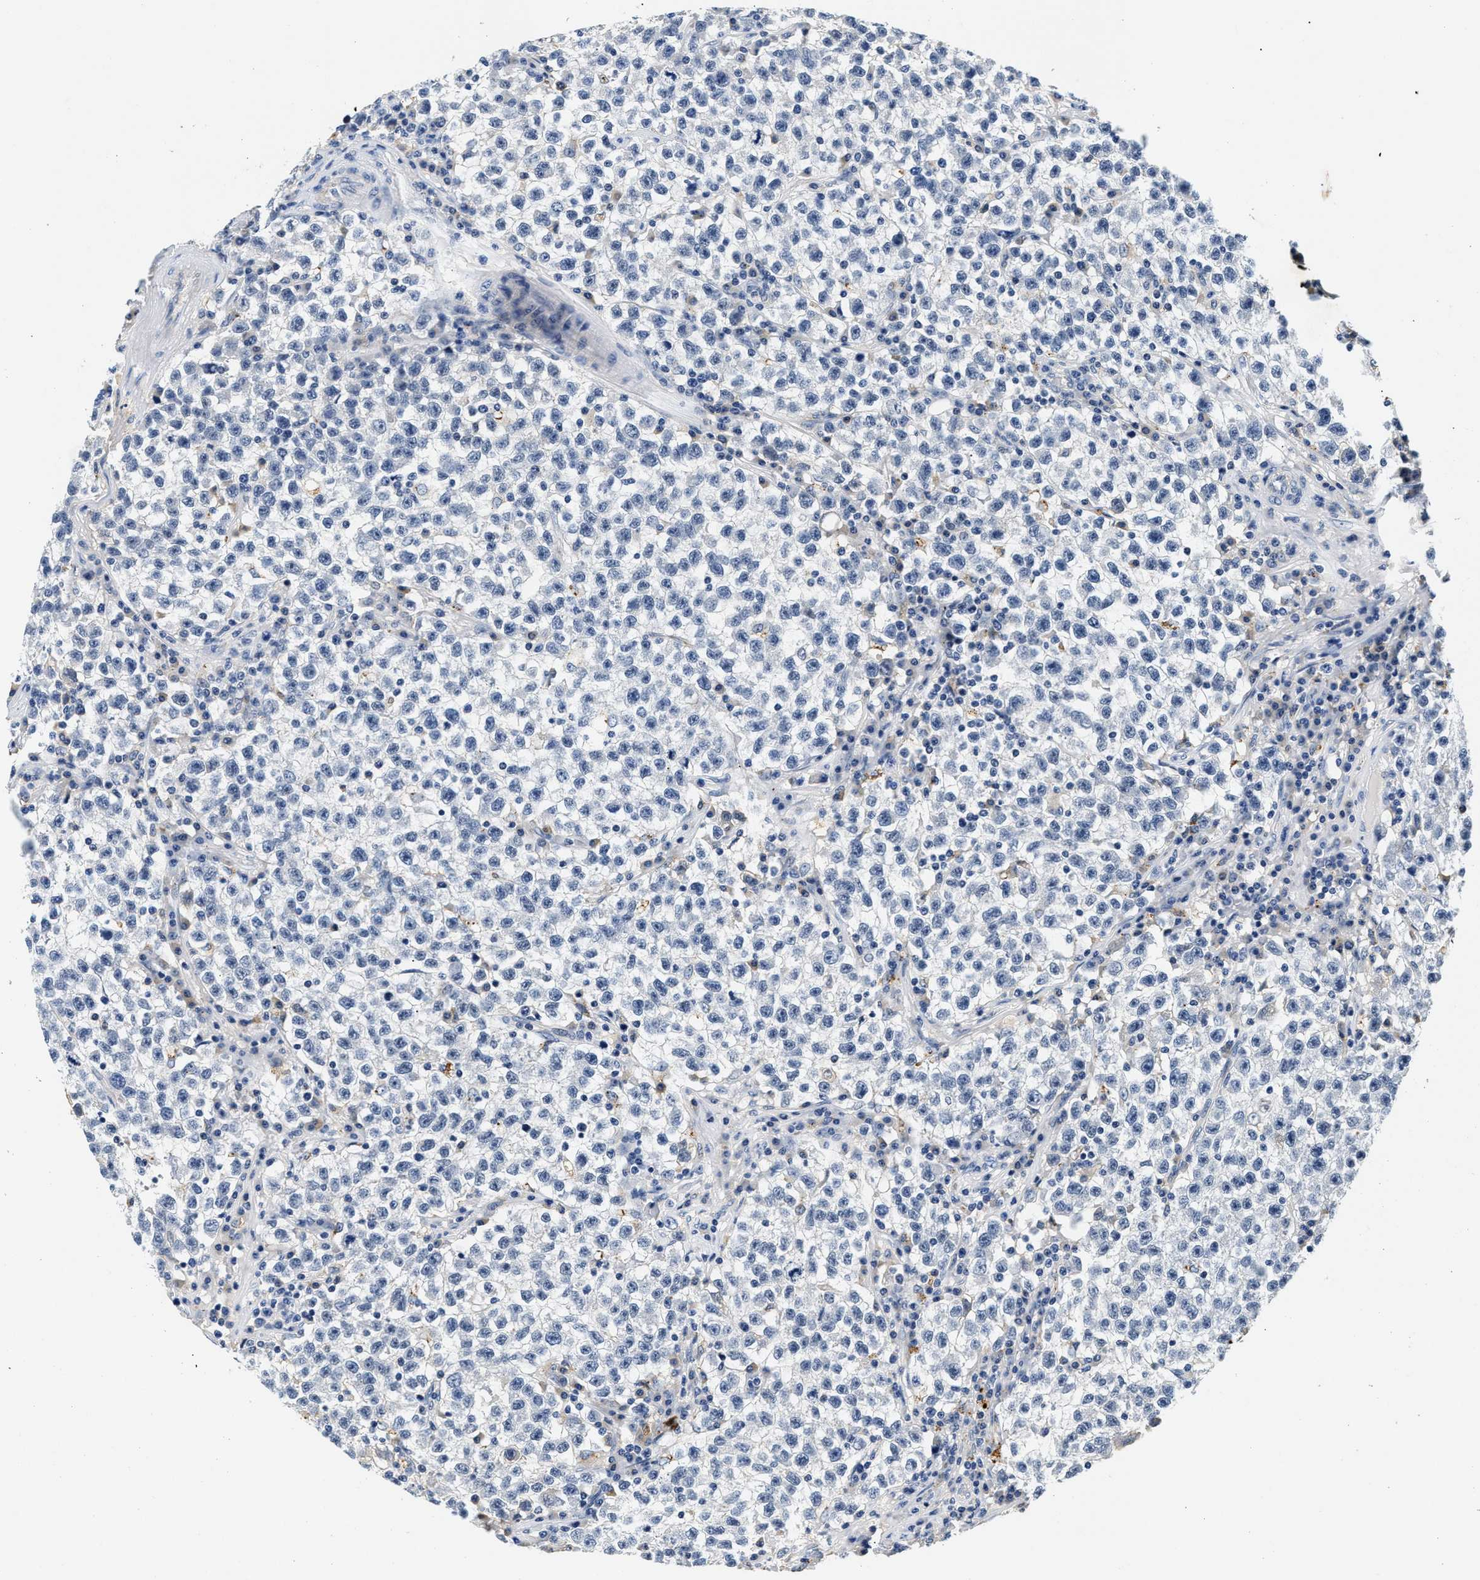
{"staining": {"intensity": "negative", "quantity": "none", "location": "none"}, "tissue": "testis cancer", "cell_type": "Tumor cells", "image_type": "cancer", "snomed": [{"axis": "morphology", "description": "Seminoma, NOS"}, {"axis": "topography", "description": "Testis"}], "caption": "Immunohistochemistry (IHC) histopathology image of testis cancer (seminoma) stained for a protein (brown), which displays no positivity in tumor cells. Brightfield microscopy of IHC stained with DAB (3,3'-diaminobenzidine) (brown) and hematoxylin (blue), captured at high magnification.", "gene": "MED22", "patient": {"sex": "male", "age": 22}}